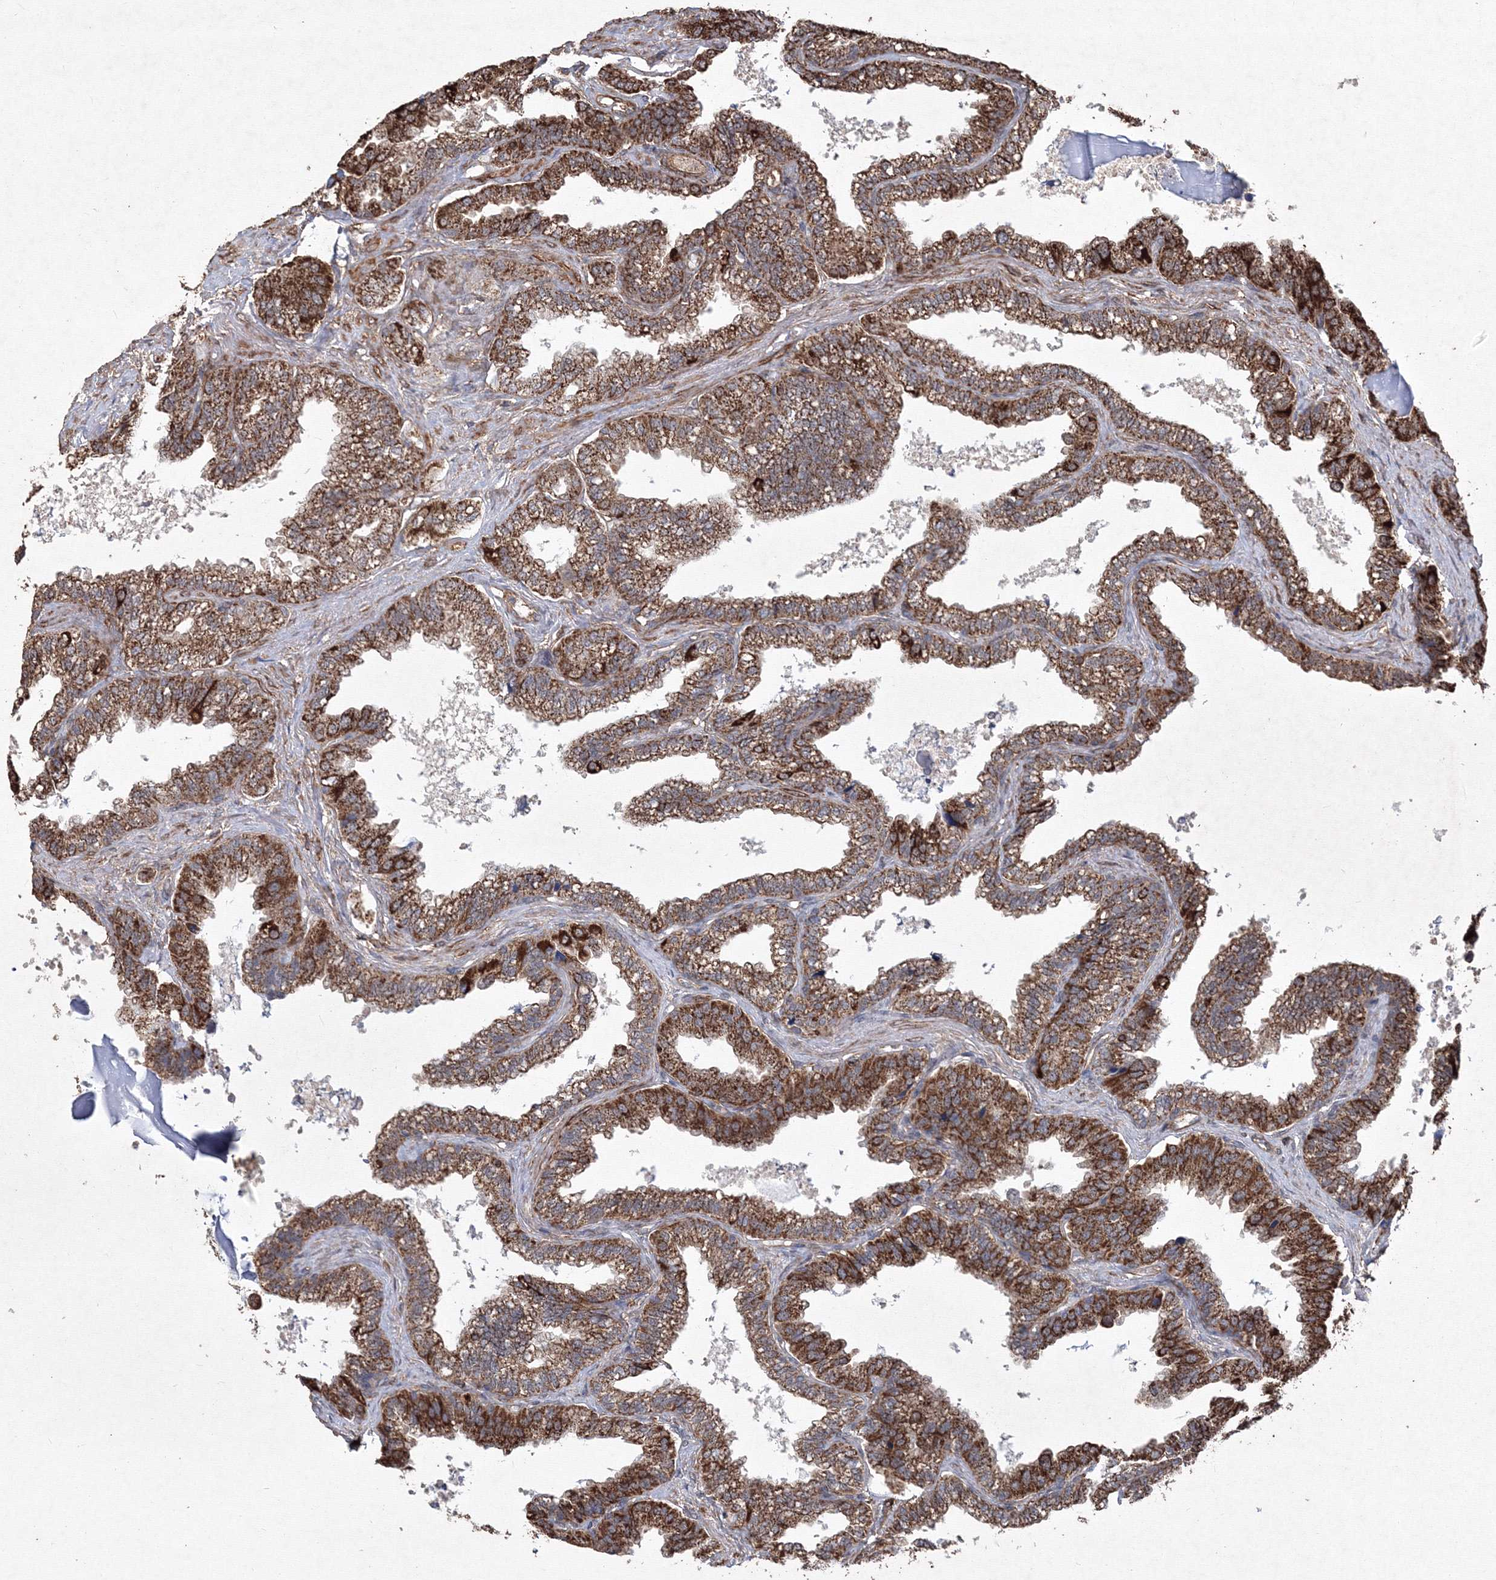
{"staining": {"intensity": "strong", "quantity": ">75%", "location": "cytoplasmic/membranous"}, "tissue": "seminal vesicle", "cell_type": "Glandular cells", "image_type": "normal", "snomed": [{"axis": "morphology", "description": "Normal tissue, NOS"}, {"axis": "topography", "description": "Seminal veicle"}], "caption": "Approximately >75% of glandular cells in normal human seminal vesicle reveal strong cytoplasmic/membranous protein positivity as visualized by brown immunohistochemical staining.", "gene": "TMEM139", "patient": {"sex": "male", "age": 46}}